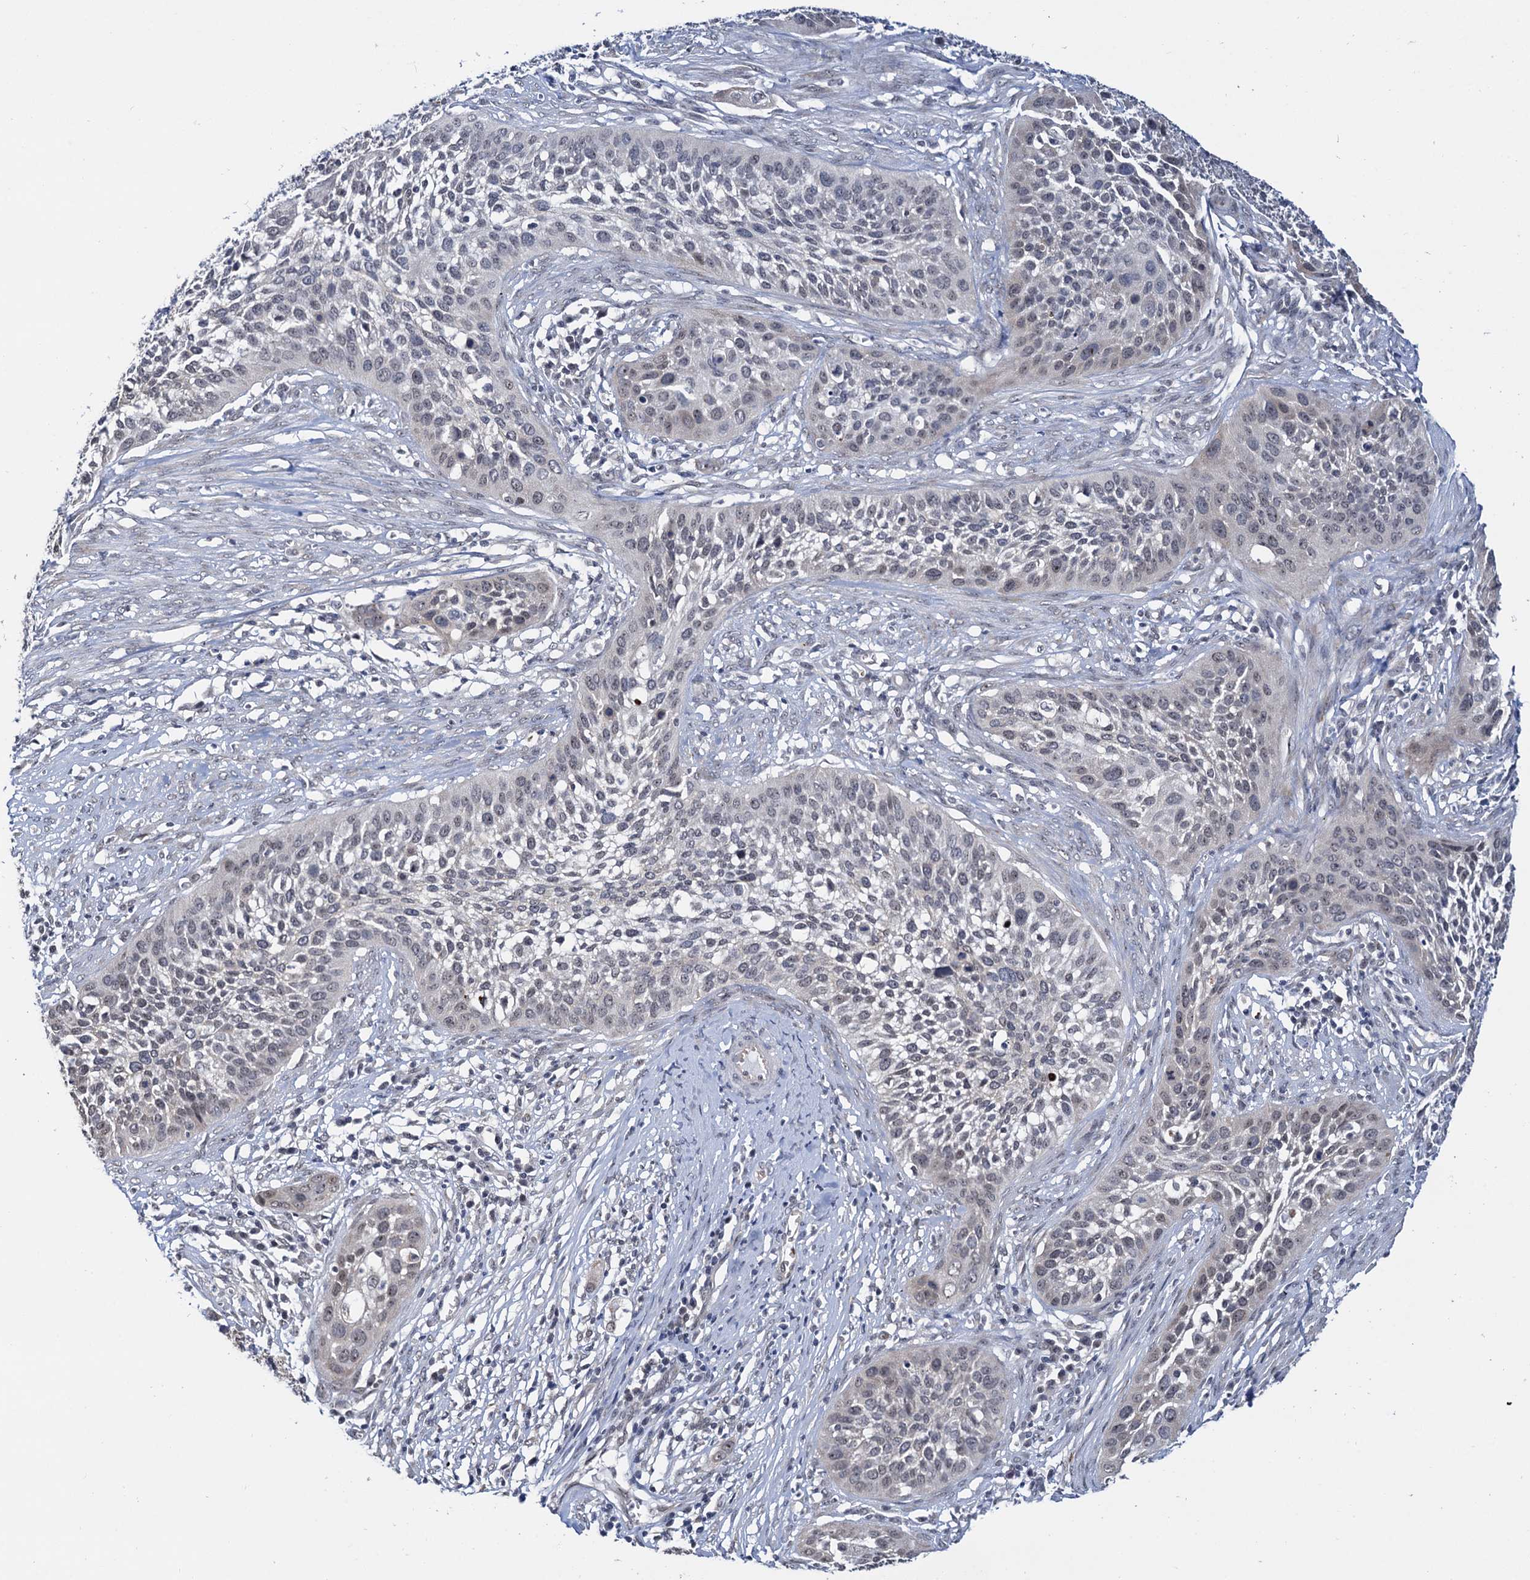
{"staining": {"intensity": "negative", "quantity": "none", "location": "none"}, "tissue": "cervical cancer", "cell_type": "Tumor cells", "image_type": "cancer", "snomed": [{"axis": "morphology", "description": "Squamous cell carcinoma, NOS"}, {"axis": "topography", "description": "Cervix"}], "caption": "Immunohistochemistry (IHC) of cervical squamous cell carcinoma shows no expression in tumor cells.", "gene": "NAT10", "patient": {"sex": "female", "age": 34}}